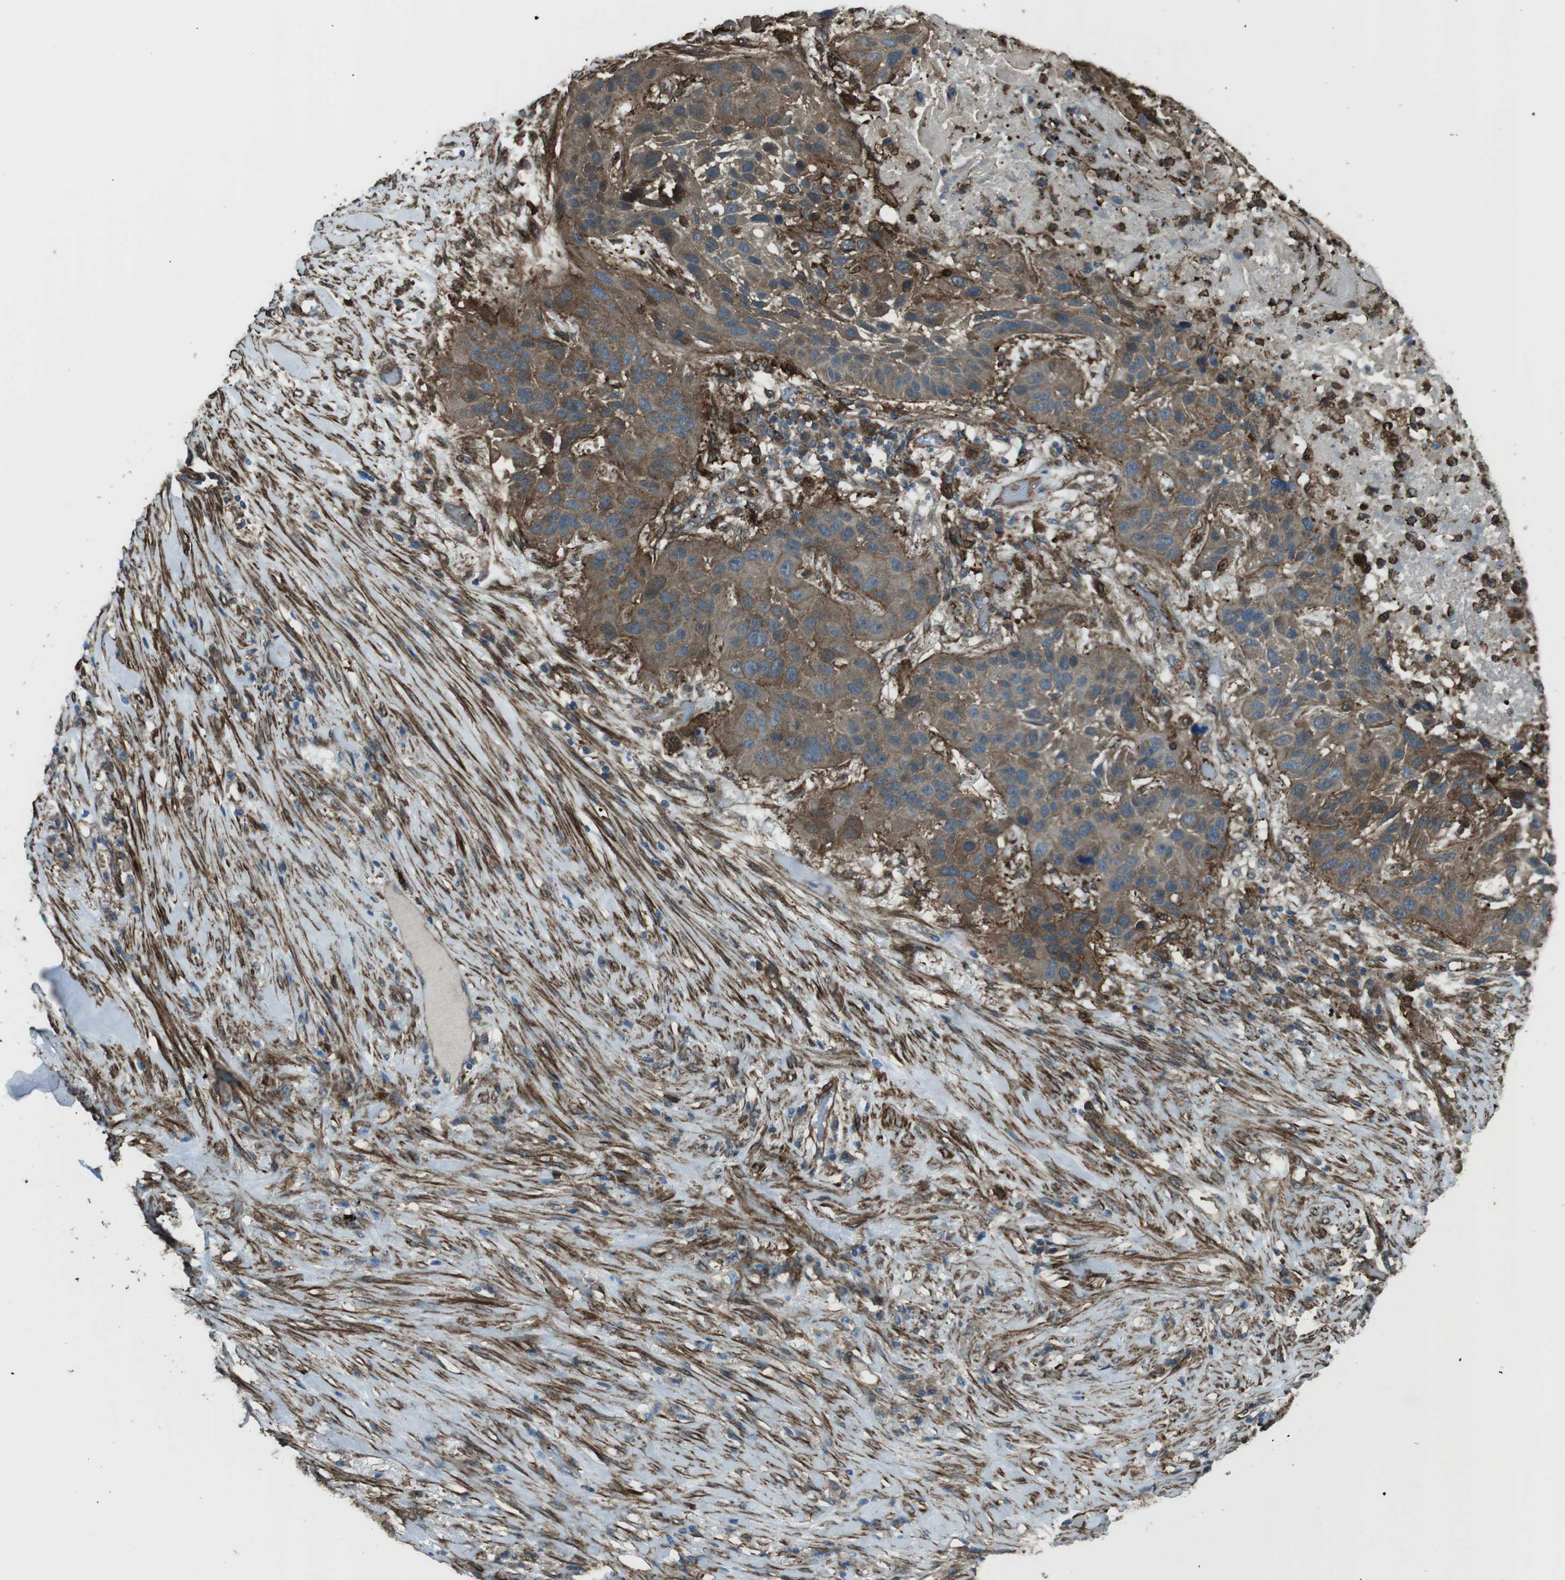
{"staining": {"intensity": "moderate", "quantity": ">75%", "location": "cytoplasmic/membranous"}, "tissue": "lung cancer", "cell_type": "Tumor cells", "image_type": "cancer", "snomed": [{"axis": "morphology", "description": "Squamous cell carcinoma, NOS"}, {"axis": "topography", "description": "Lung"}], "caption": "Immunohistochemistry micrograph of neoplastic tissue: lung squamous cell carcinoma stained using immunohistochemistry reveals medium levels of moderate protein expression localized specifically in the cytoplasmic/membranous of tumor cells, appearing as a cytoplasmic/membranous brown color.", "gene": "SFT2D1", "patient": {"sex": "male", "age": 57}}